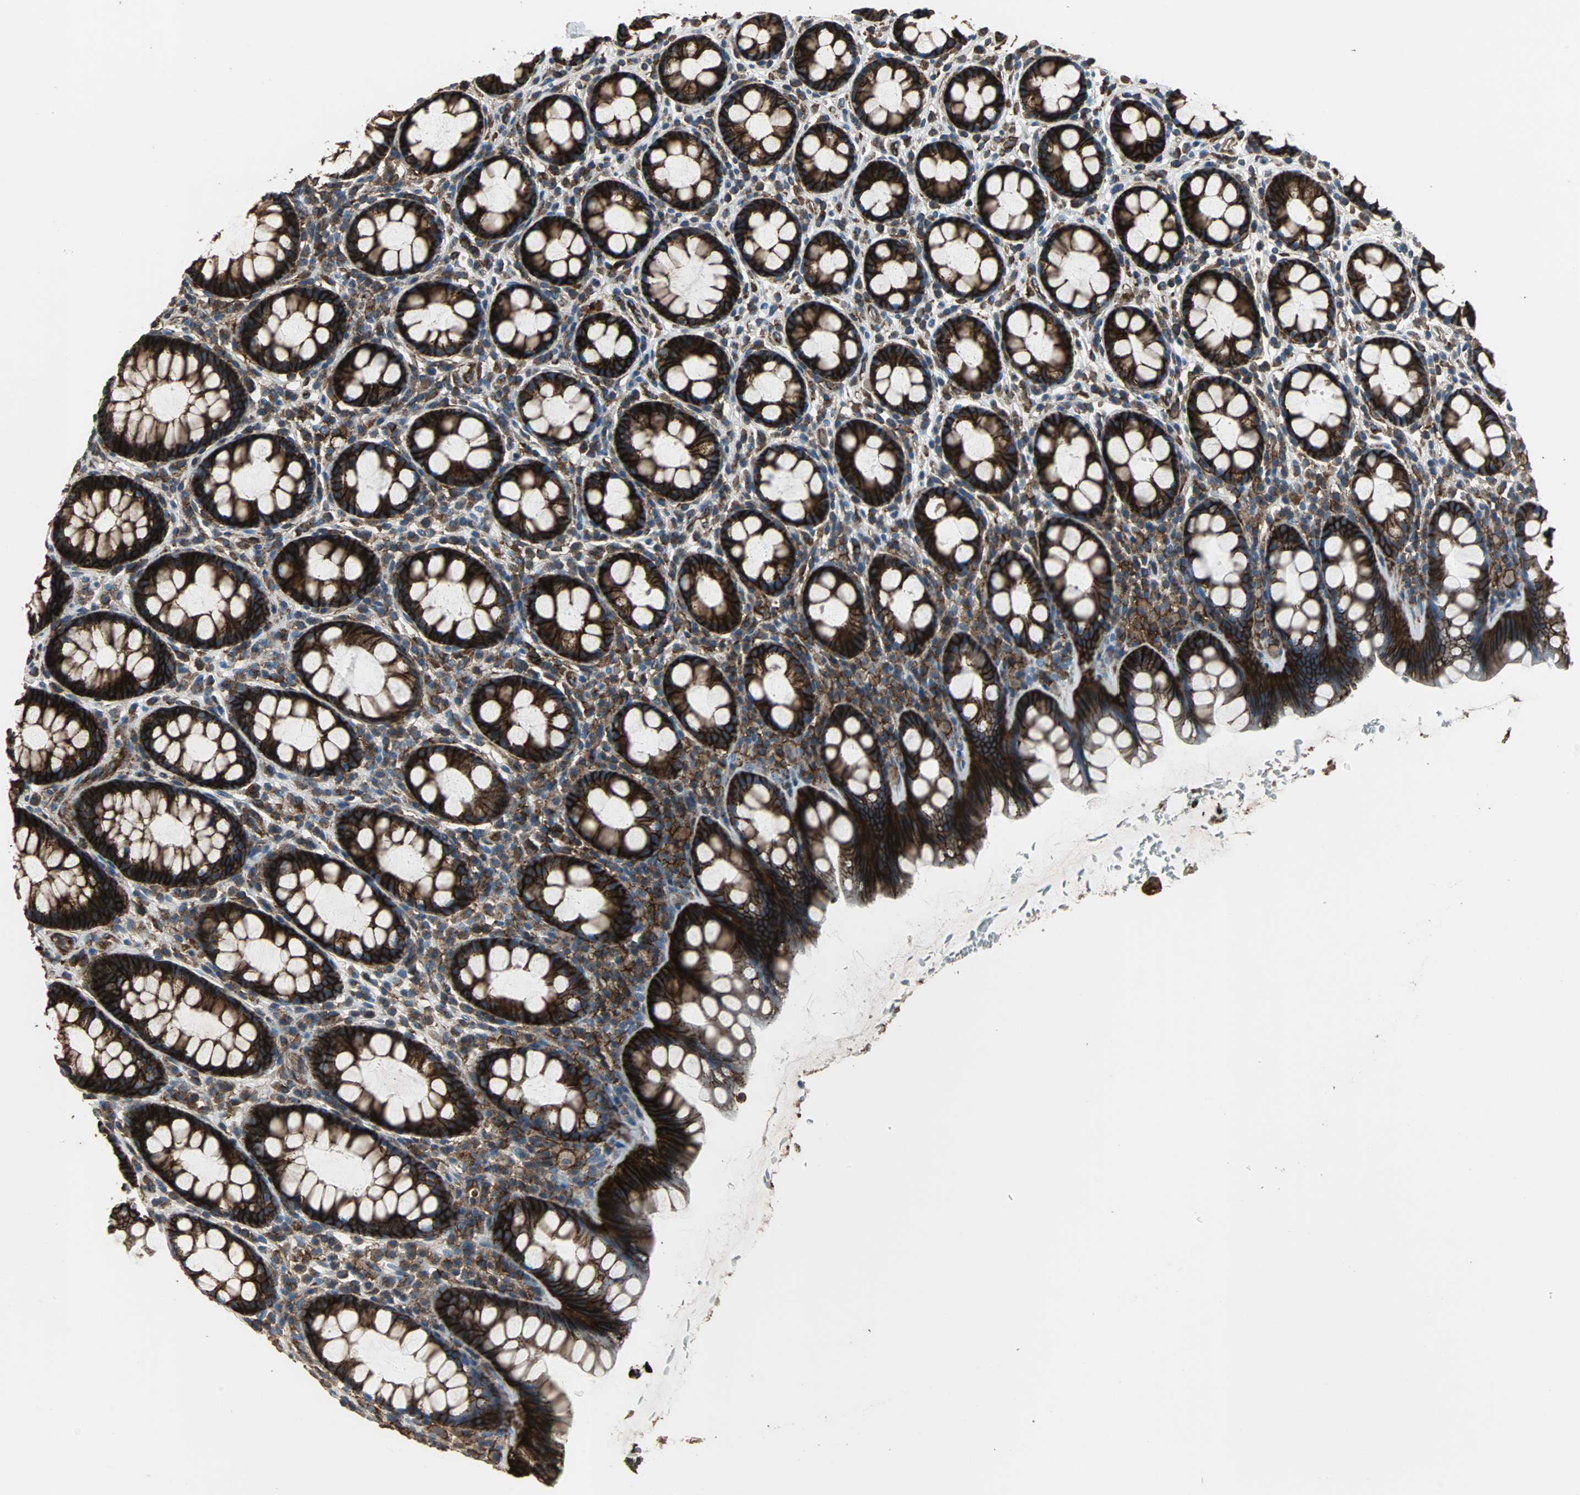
{"staining": {"intensity": "strong", "quantity": ">75%", "location": "cytoplasmic/membranous"}, "tissue": "rectum", "cell_type": "Glandular cells", "image_type": "normal", "snomed": [{"axis": "morphology", "description": "Normal tissue, NOS"}, {"axis": "topography", "description": "Rectum"}], "caption": "Rectum stained with a brown dye reveals strong cytoplasmic/membranous positive staining in about >75% of glandular cells.", "gene": "F11R", "patient": {"sex": "male", "age": 92}}